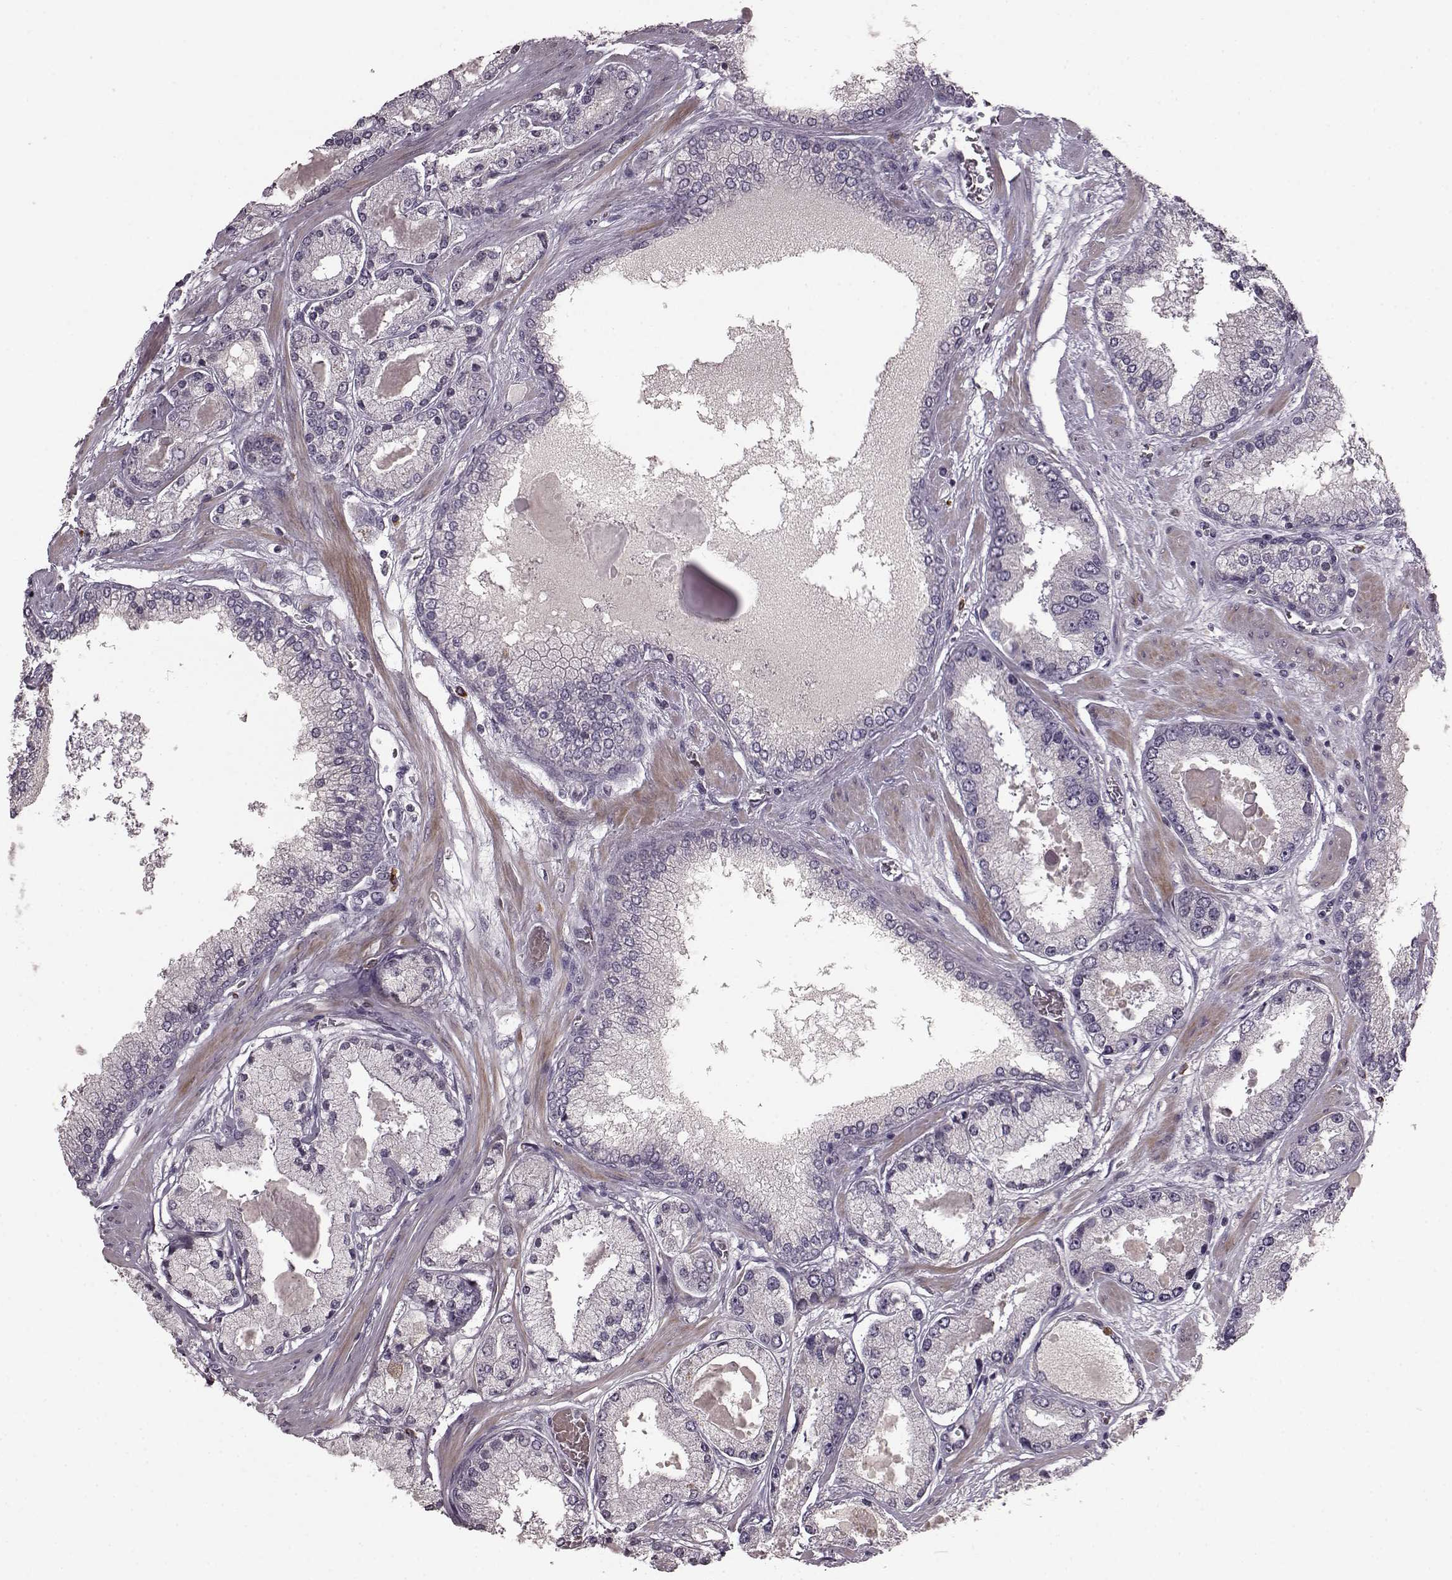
{"staining": {"intensity": "negative", "quantity": "none", "location": "none"}, "tissue": "prostate cancer", "cell_type": "Tumor cells", "image_type": "cancer", "snomed": [{"axis": "morphology", "description": "Adenocarcinoma, High grade"}, {"axis": "topography", "description": "Prostate"}], "caption": "The photomicrograph reveals no significant positivity in tumor cells of prostate cancer (adenocarcinoma (high-grade)). (DAB (3,3'-diaminobenzidine) immunohistochemistry visualized using brightfield microscopy, high magnification).", "gene": "SLC52A3", "patient": {"sex": "male", "age": 67}}